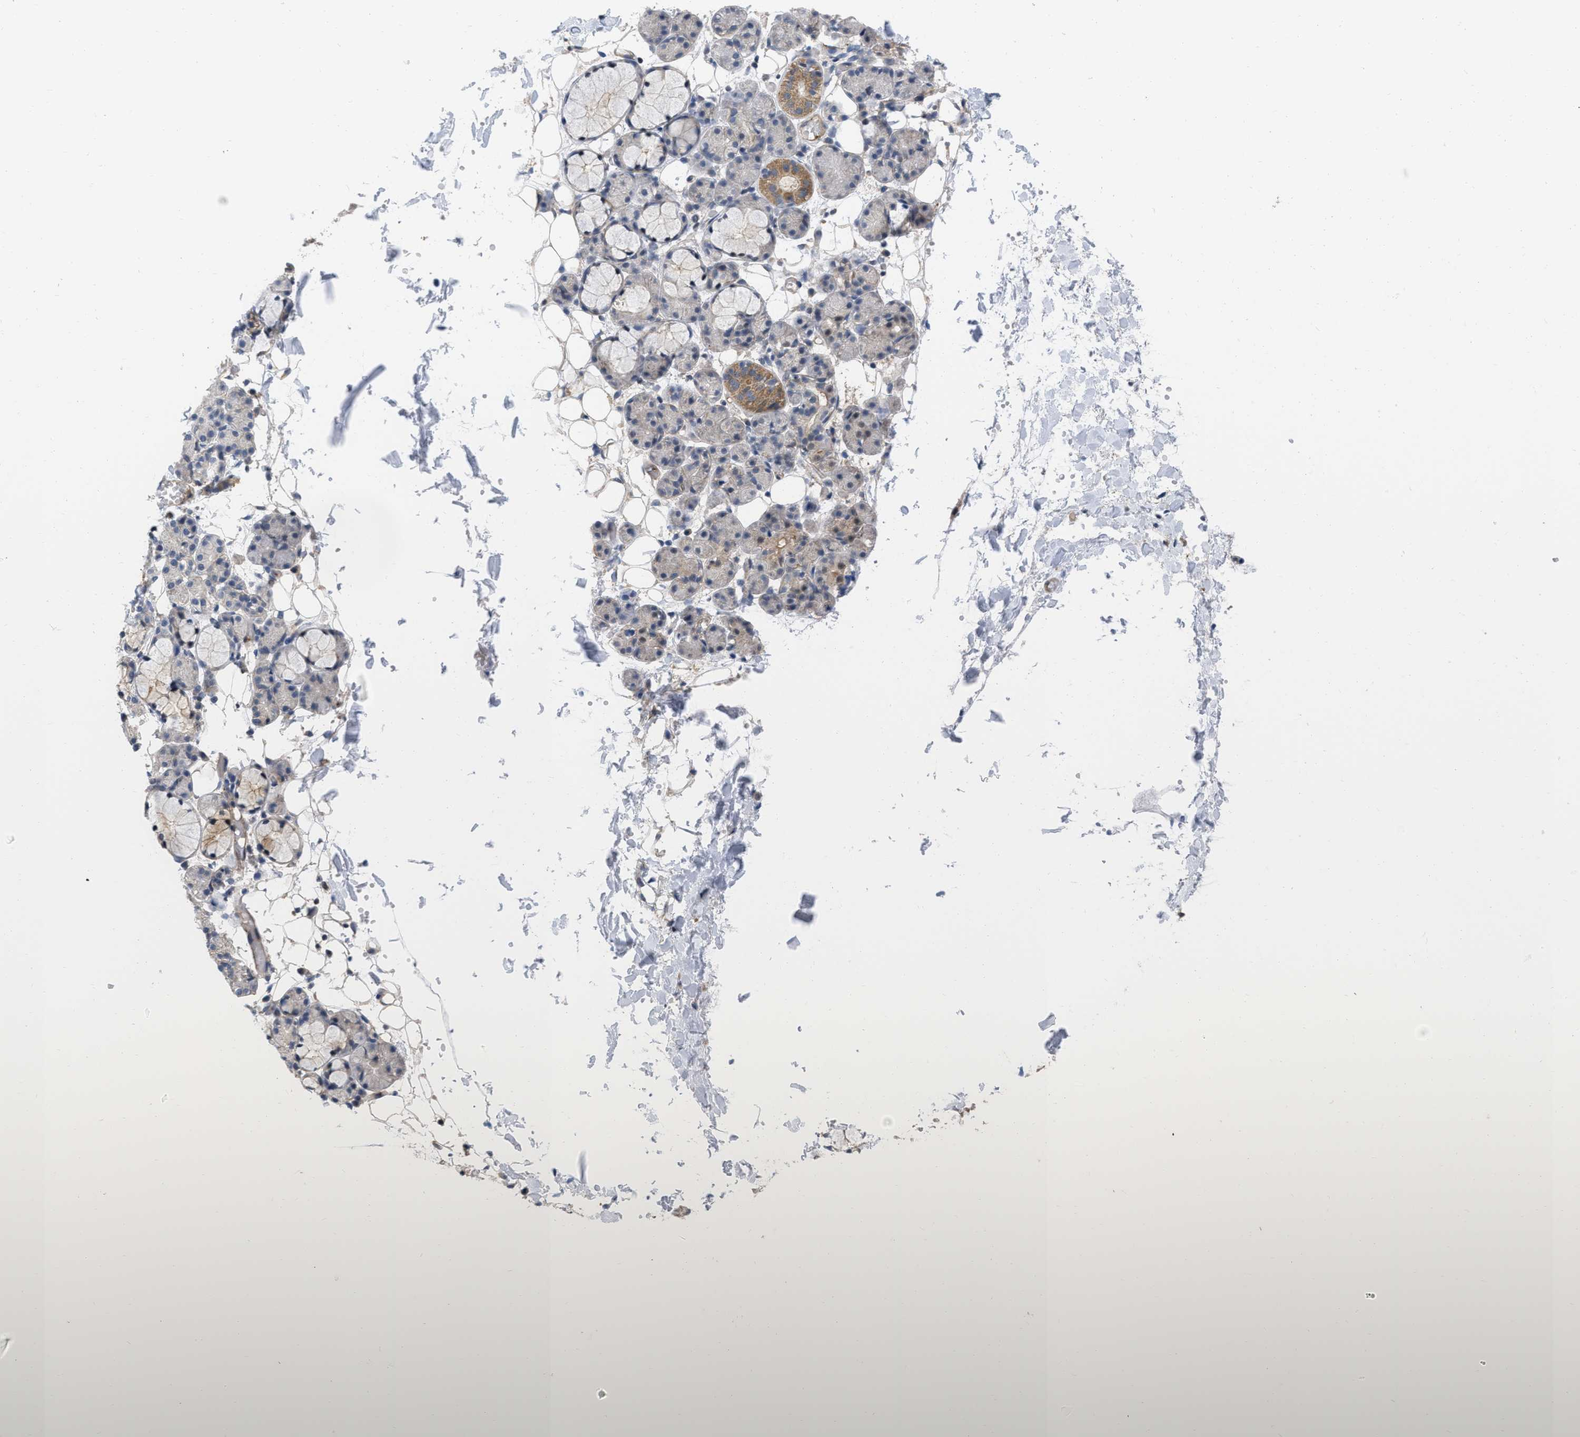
{"staining": {"intensity": "moderate", "quantity": "<25%", "location": "cytoplasmic/membranous"}, "tissue": "salivary gland", "cell_type": "Glandular cells", "image_type": "normal", "snomed": [{"axis": "morphology", "description": "Normal tissue, NOS"}, {"axis": "topography", "description": "Salivary gland"}], "caption": "The immunohistochemical stain shows moderate cytoplasmic/membranous expression in glandular cells of normal salivary gland.", "gene": "NAPEPLD", "patient": {"sex": "male", "age": 63}}